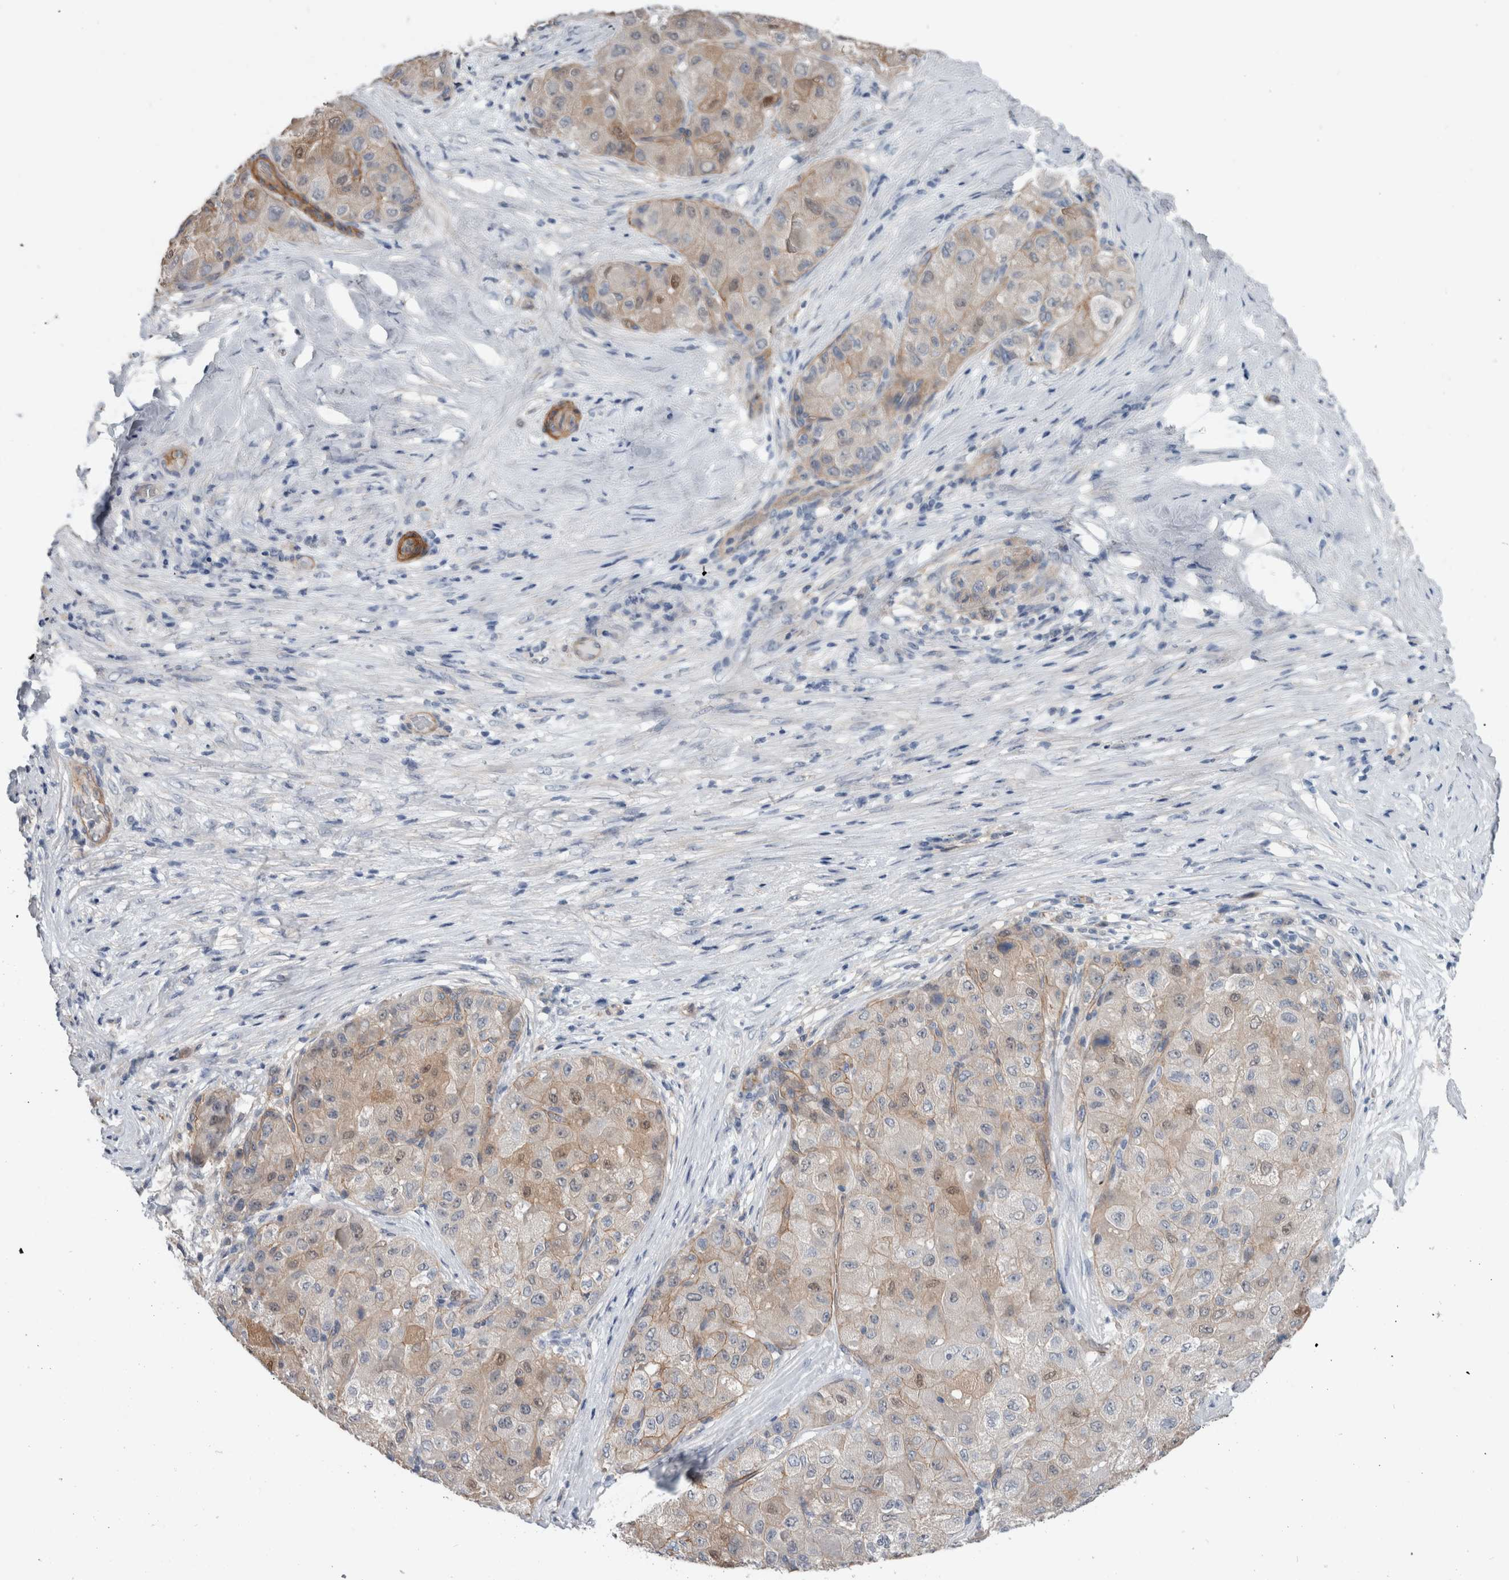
{"staining": {"intensity": "weak", "quantity": ">75%", "location": "cytoplasmic/membranous,nuclear"}, "tissue": "liver cancer", "cell_type": "Tumor cells", "image_type": "cancer", "snomed": [{"axis": "morphology", "description": "Carcinoma, Hepatocellular, NOS"}, {"axis": "topography", "description": "Liver"}], "caption": "Tumor cells display low levels of weak cytoplasmic/membranous and nuclear staining in approximately >75% of cells in human liver cancer (hepatocellular carcinoma).", "gene": "BCAM", "patient": {"sex": "male", "age": 80}}